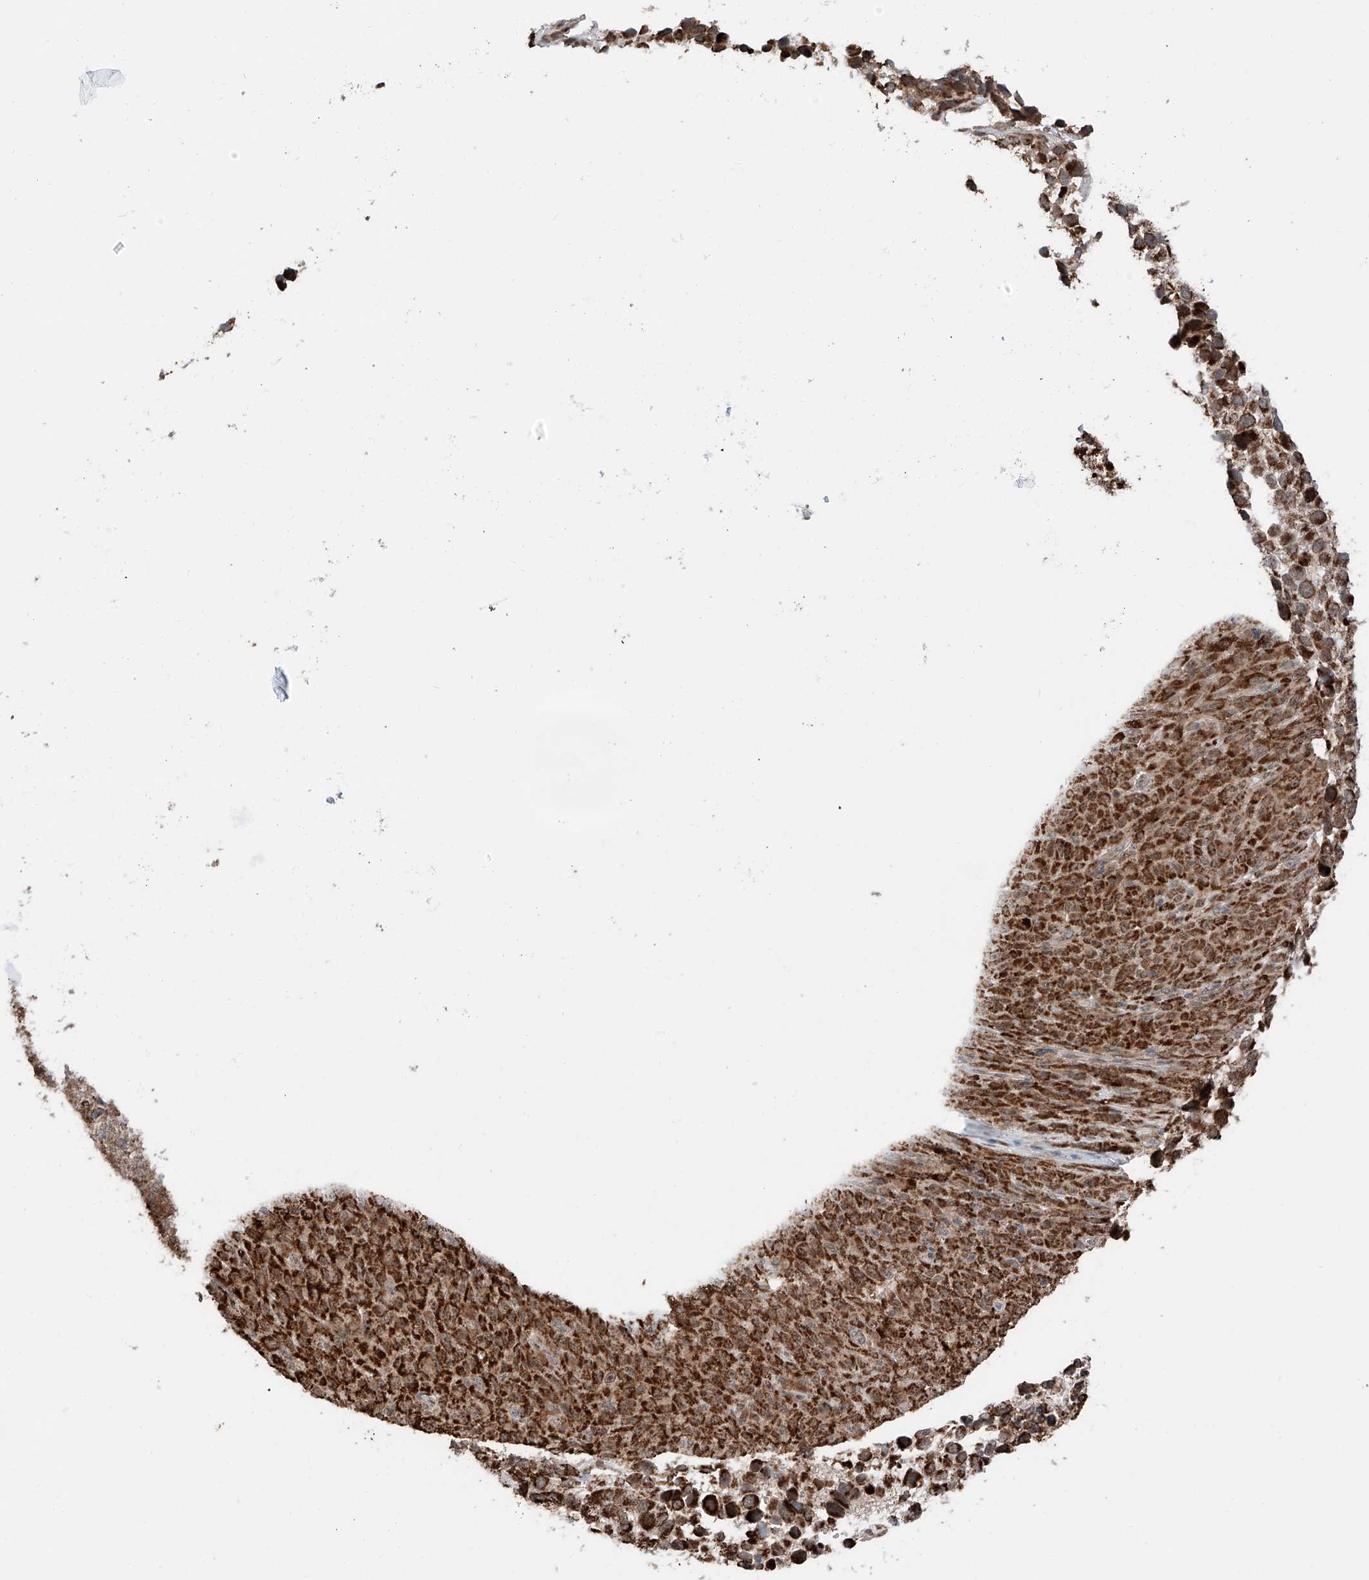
{"staining": {"intensity": "strong", "quantity": ">75%", "location": "cytoplasmic/membranous"}, "tissue": "melanoma", "cell_type": "Tumor cells", "image_type": "cancer", "snomed": [{"axis": "morphology", "description": "Malignant melanoma, NOS"}, {"axis": "topography", "description": "Skin"}], "caption": "Tumor cells exhibit high levels of strong cytoplasmic/membranous expression in approximately >75% of cells in malignant melanoma.", "gene": "ZSCAN29", "patient": {"sex": "female", "age": 82}}